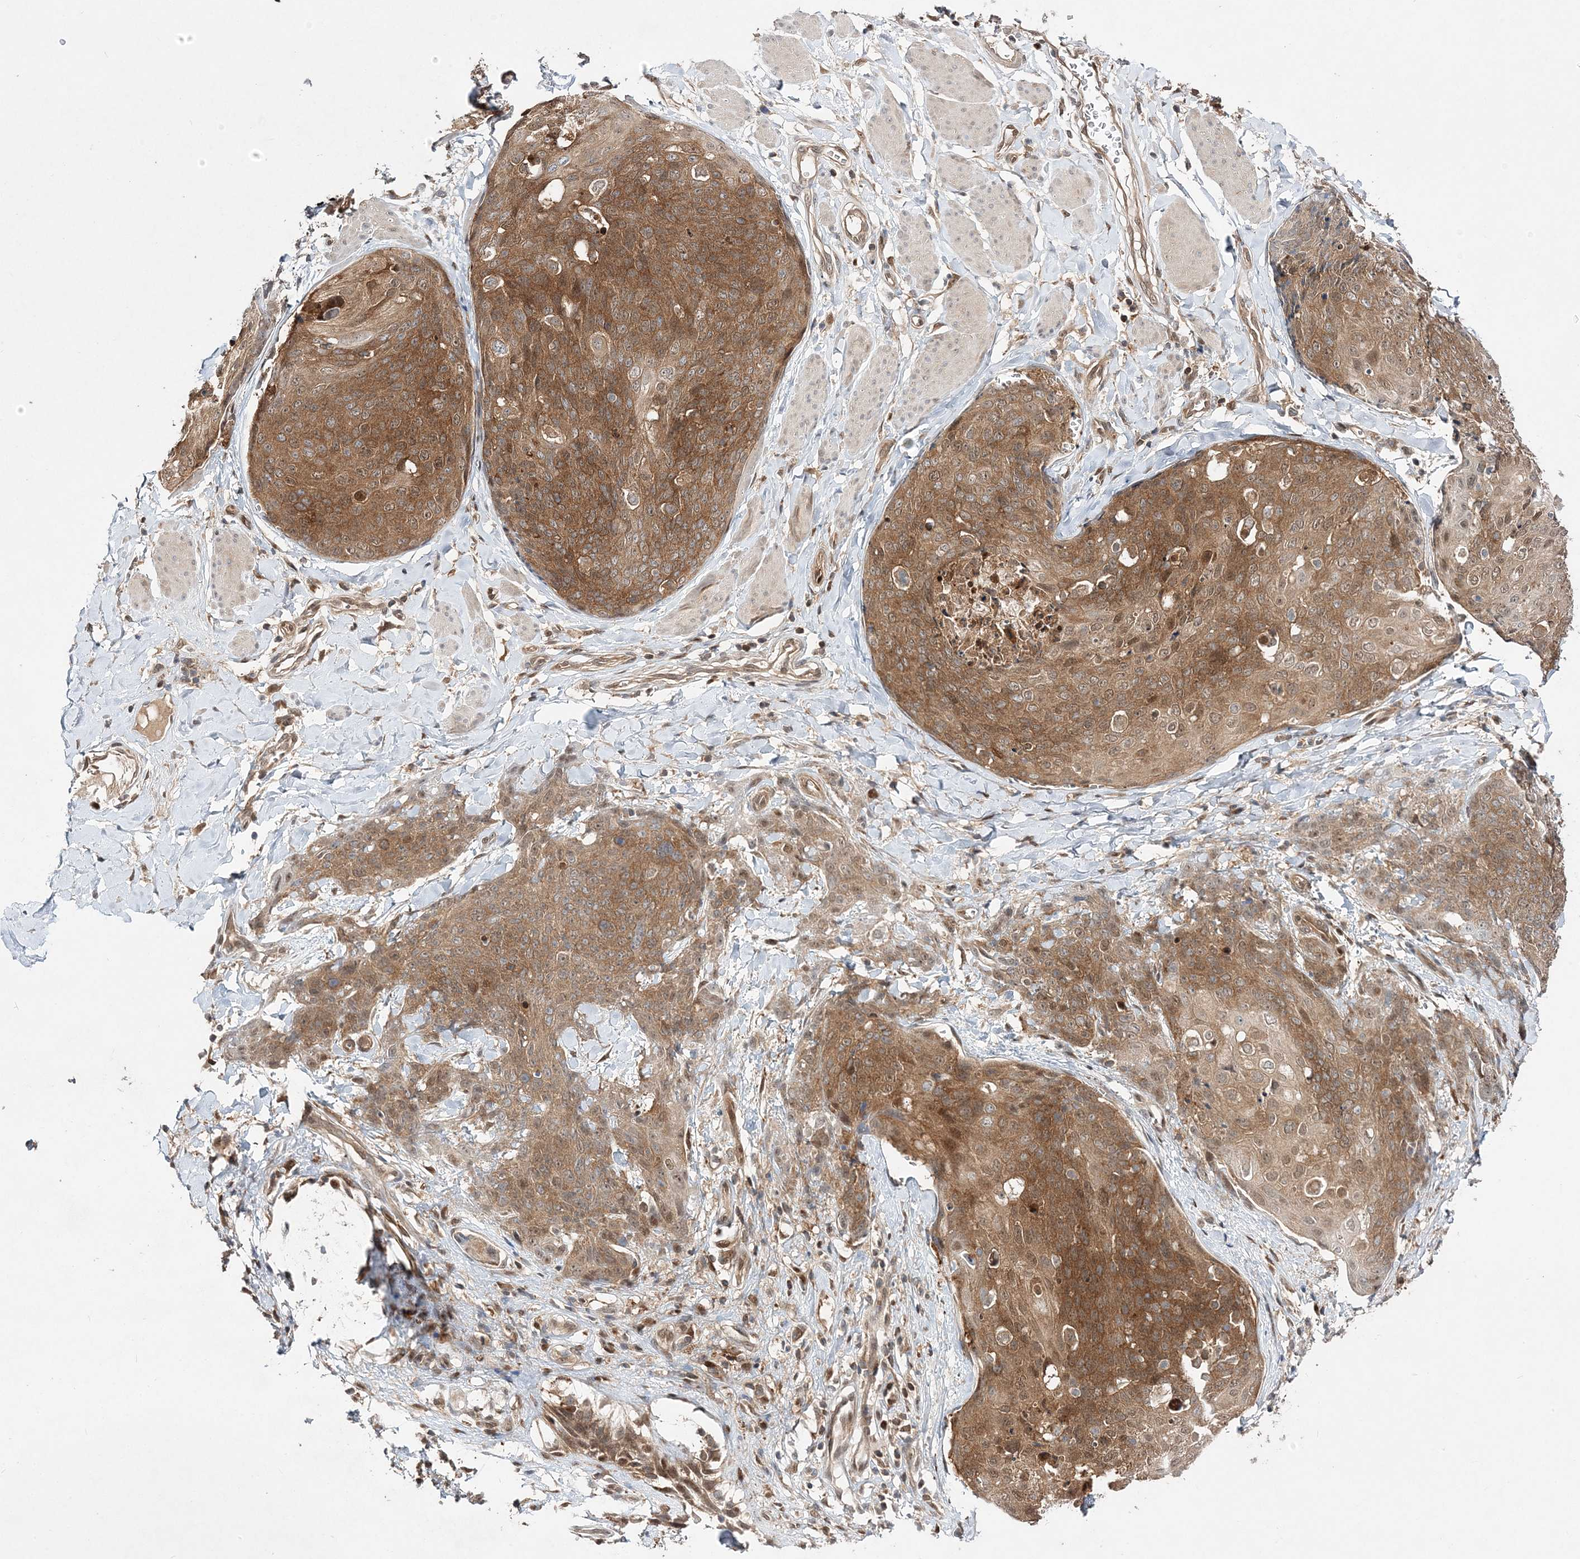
{"staining": {"intensity": "moderate", "quantity": ">75%", "location": "cytoplasmic/membranous"}, "tissue": "skin cancer", "cell_type": "Tumor cells", "image_type": "cancer", "snomed": [{"axis": "morphology", "description": "Squamous cell carcinoma, NOS"}, {"axis": "topography", "description": "Skin"}, {"axis": "topography", "description": "Vulva"}], "caption": "A high-resolution photomicrograph shows IHC staining of skin cancer (squamous cell carcinoma), which shows moderate cytoplasmic/membranous staining in approximately >75% of tumor cells.", "gene": "NIF3L1", "patient": {"sex": "female", "age": 85}}